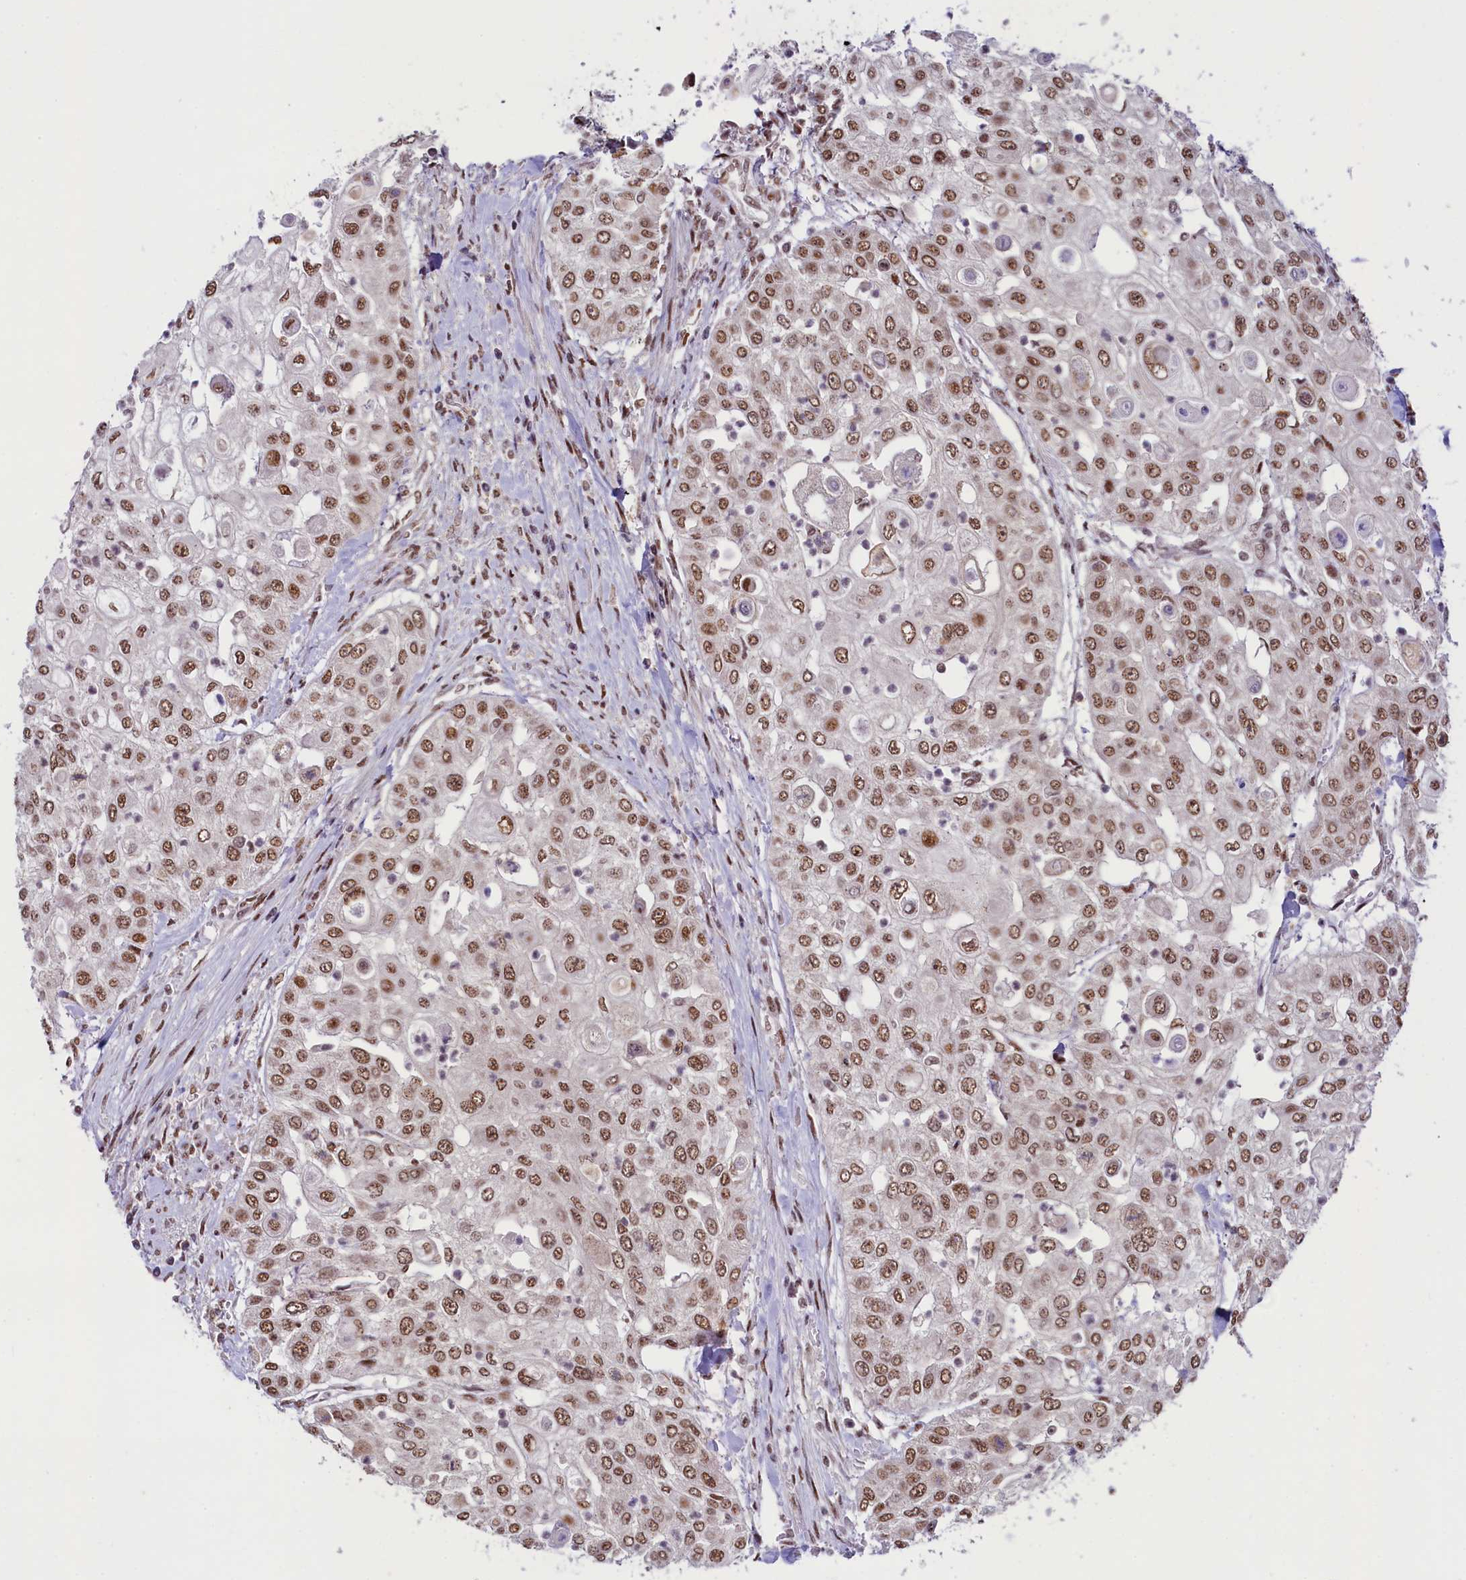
{"staining": {"intensity": "moderate", "quantity": ">75%", "location": "nuclear"}, "tissue": "urothelial cancer", "cell_type": "Tumor cells", "image_type": "cancer", "snomed": [{"axis": "morphology", "description": "Urothelial carcinoma, High grade"}, {"axis": "topography", "description": "Urinary bladder"}], "caption": "Urothelial cancer stained with DAB immunohistochemistry reveals medium levels of moderate nuclear expression in about >75% of tumor cells.", "gene": "ANKS3", "patient": {"sex": "female", "age": 79}}